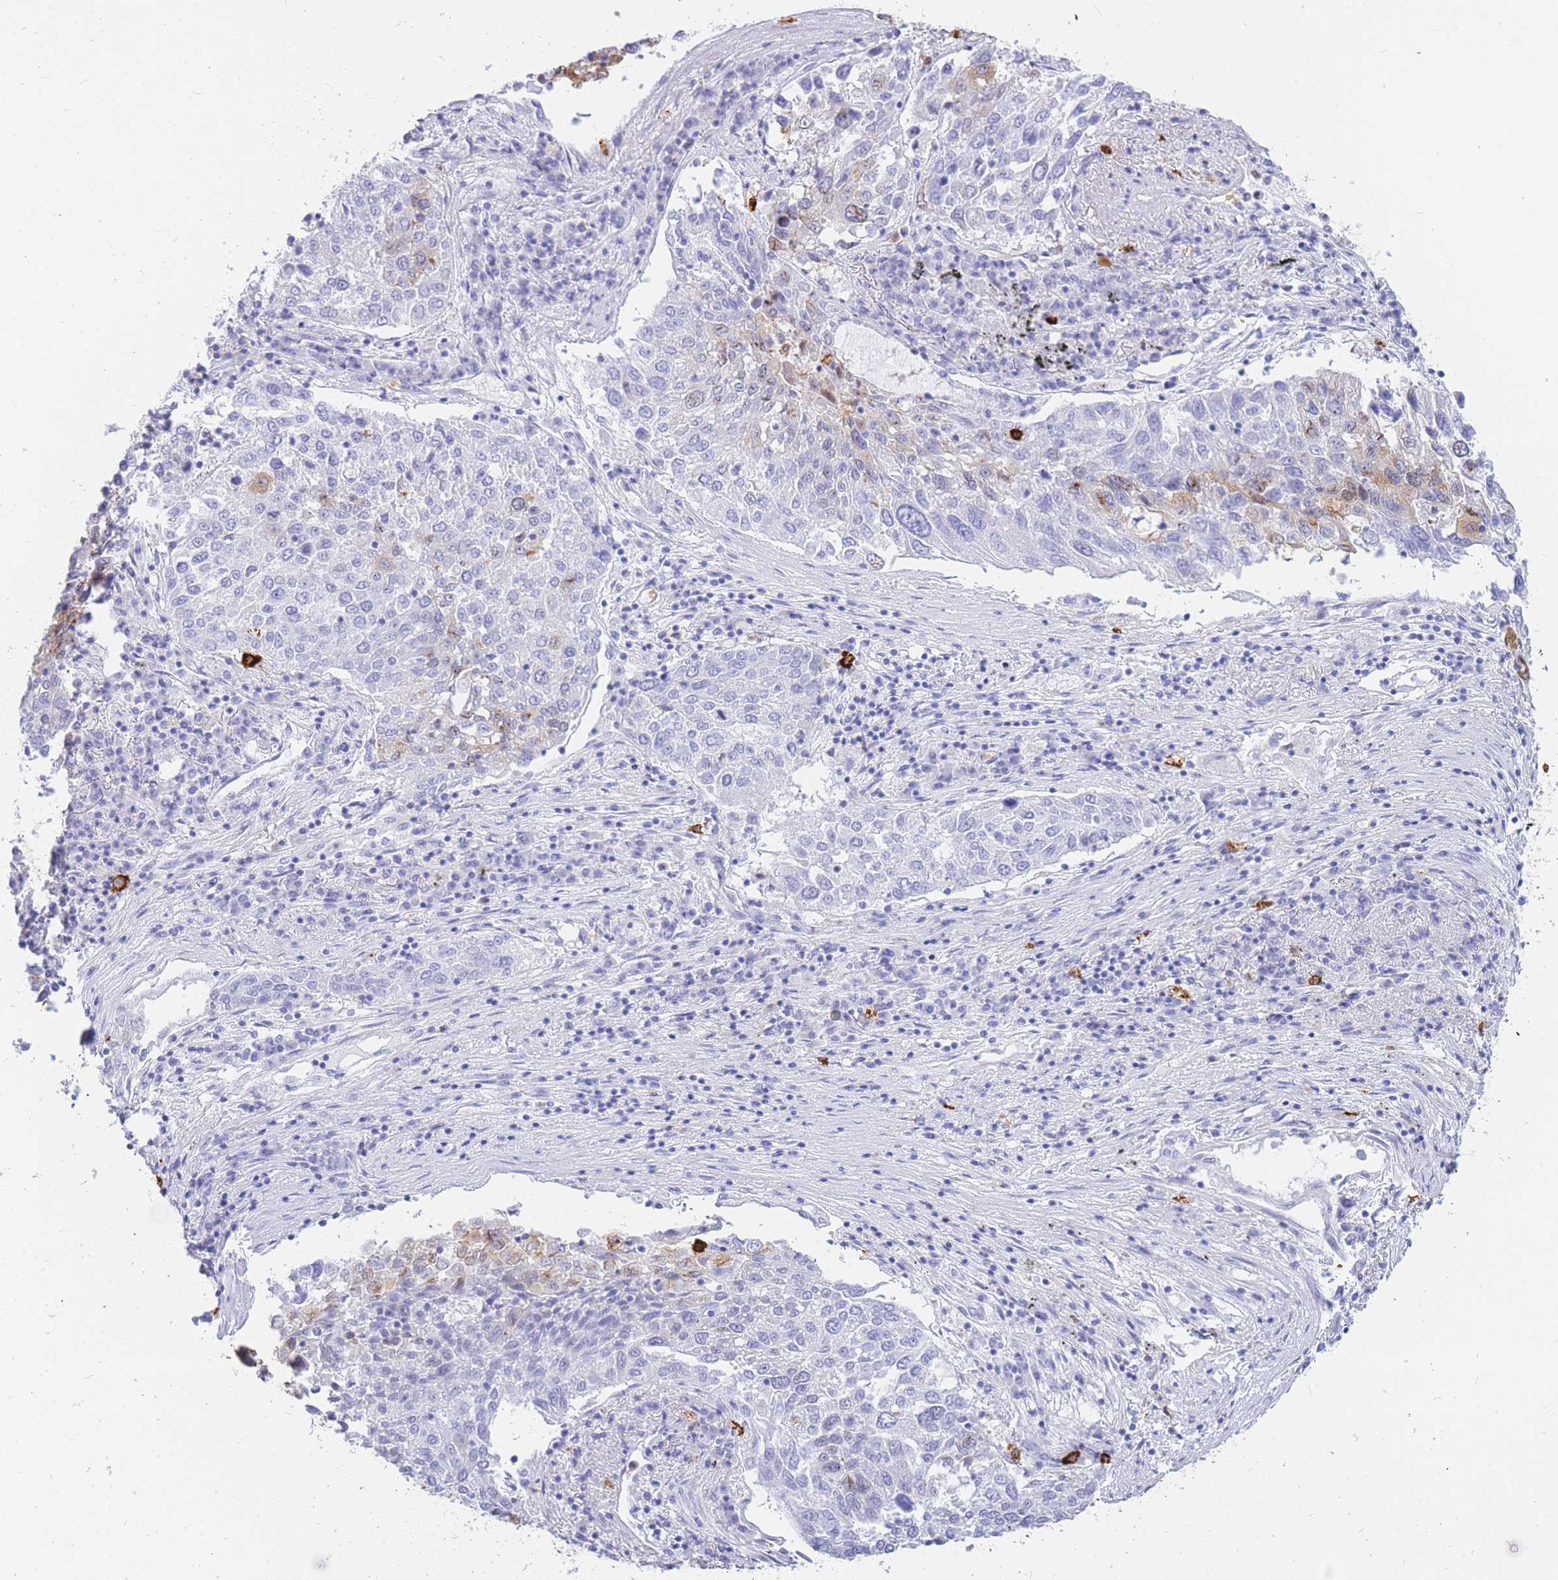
{"staining": {"intensity": "weak", "quantity": "<25%", "location": "cytoplasmic/membranous"}, "tissue": "lung cancer", "cell_type": "Tumor cells", "image_type": "cancer", "snomed": [{"axis": "morphology", "description": "Squamous cell carcinoma, NOS"}, {"axis": "topography", "description": "Lung"}], "caption": "Tumor cells show no significant staining in lung cancer.", "gene": "HERC1", "patient": {"sex": "male", "age": 65}}